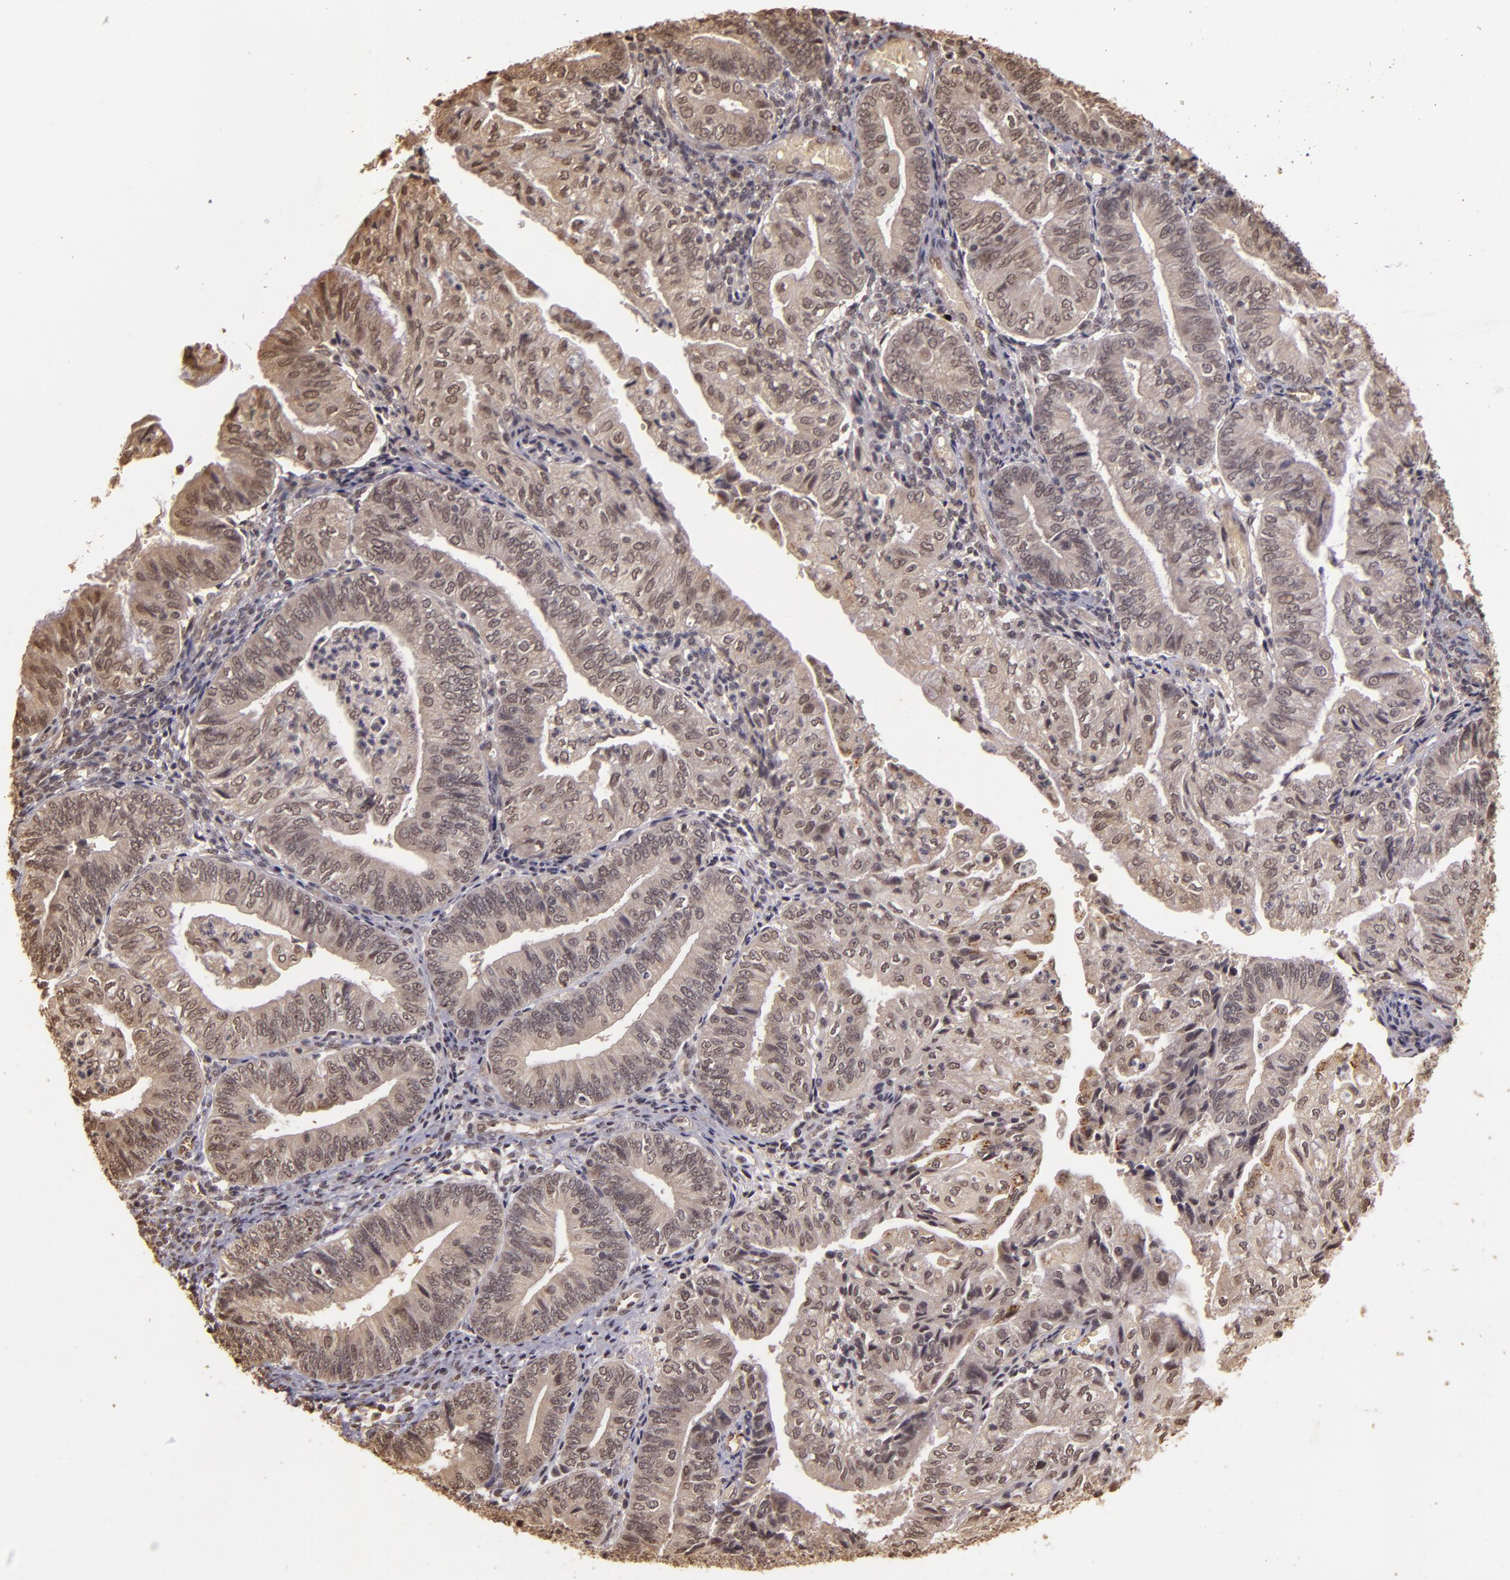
{"staining": {"intensity": "weak", "quantity": ">75%", "location": "cytoplasmic/membranous,nuclear"}, "tissue": "endometrial cancer", "cell_type": "Tumor cells", "image_type": "cancer", "snomed": [{"axis": "morphology", "description": "Adenocarcinoma, NOS"}, {"axis": "topography", "description": "Endometrium"}], "caption": "Protein expression analysis of human endometrial adenocarcinoma reveals weak cytoplasmic/membranous and nuclear staining in approximately >75% of tumor cells.", "gene": "CUL1", "patient": {"sex": "female", "age": 55}}